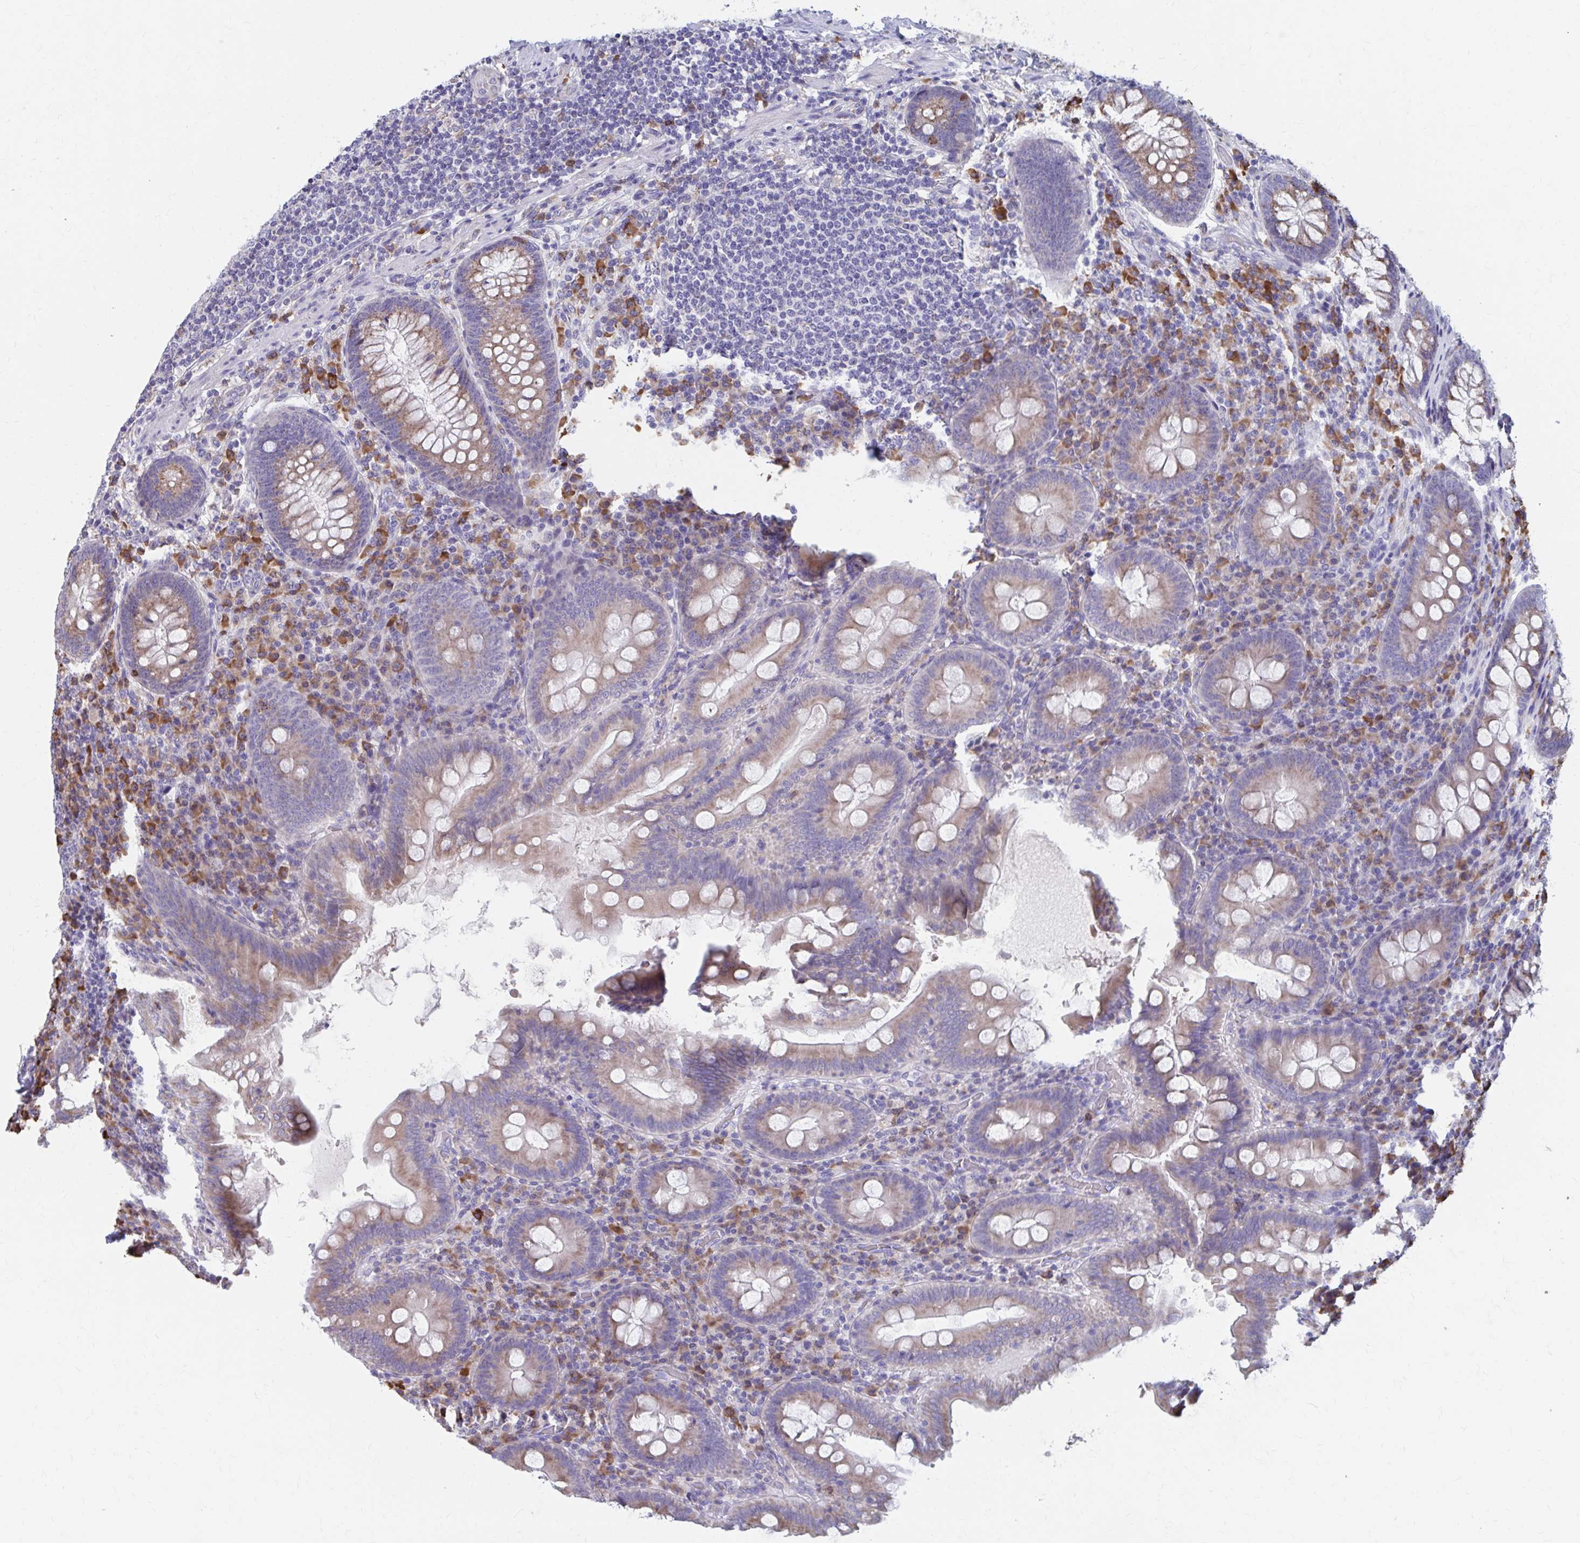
{"staining": {"intensity": "weak", "quantity": "25%-75%", "location": "cytoplasmic/membranous"}, "tissue": "appendix", "cell_type": "Glandular cells", "image_type": "normal", "snomed": [{"axis": "morphology", "description": "Normal tissue, NOS"}, {"axis": "topography", "description": "Appendix"}], "caption": "Unremarkable appendix was stained to show a protein in brown. There is low levels of weak cytoplasmic/membranous expression in approximately 25%-75% of glandular cells. (DAB IHC, brown staining for protein, blue staining for nuclei).", "gene": "FKBP2", "patient": {"sex": "male", "age": 71}}